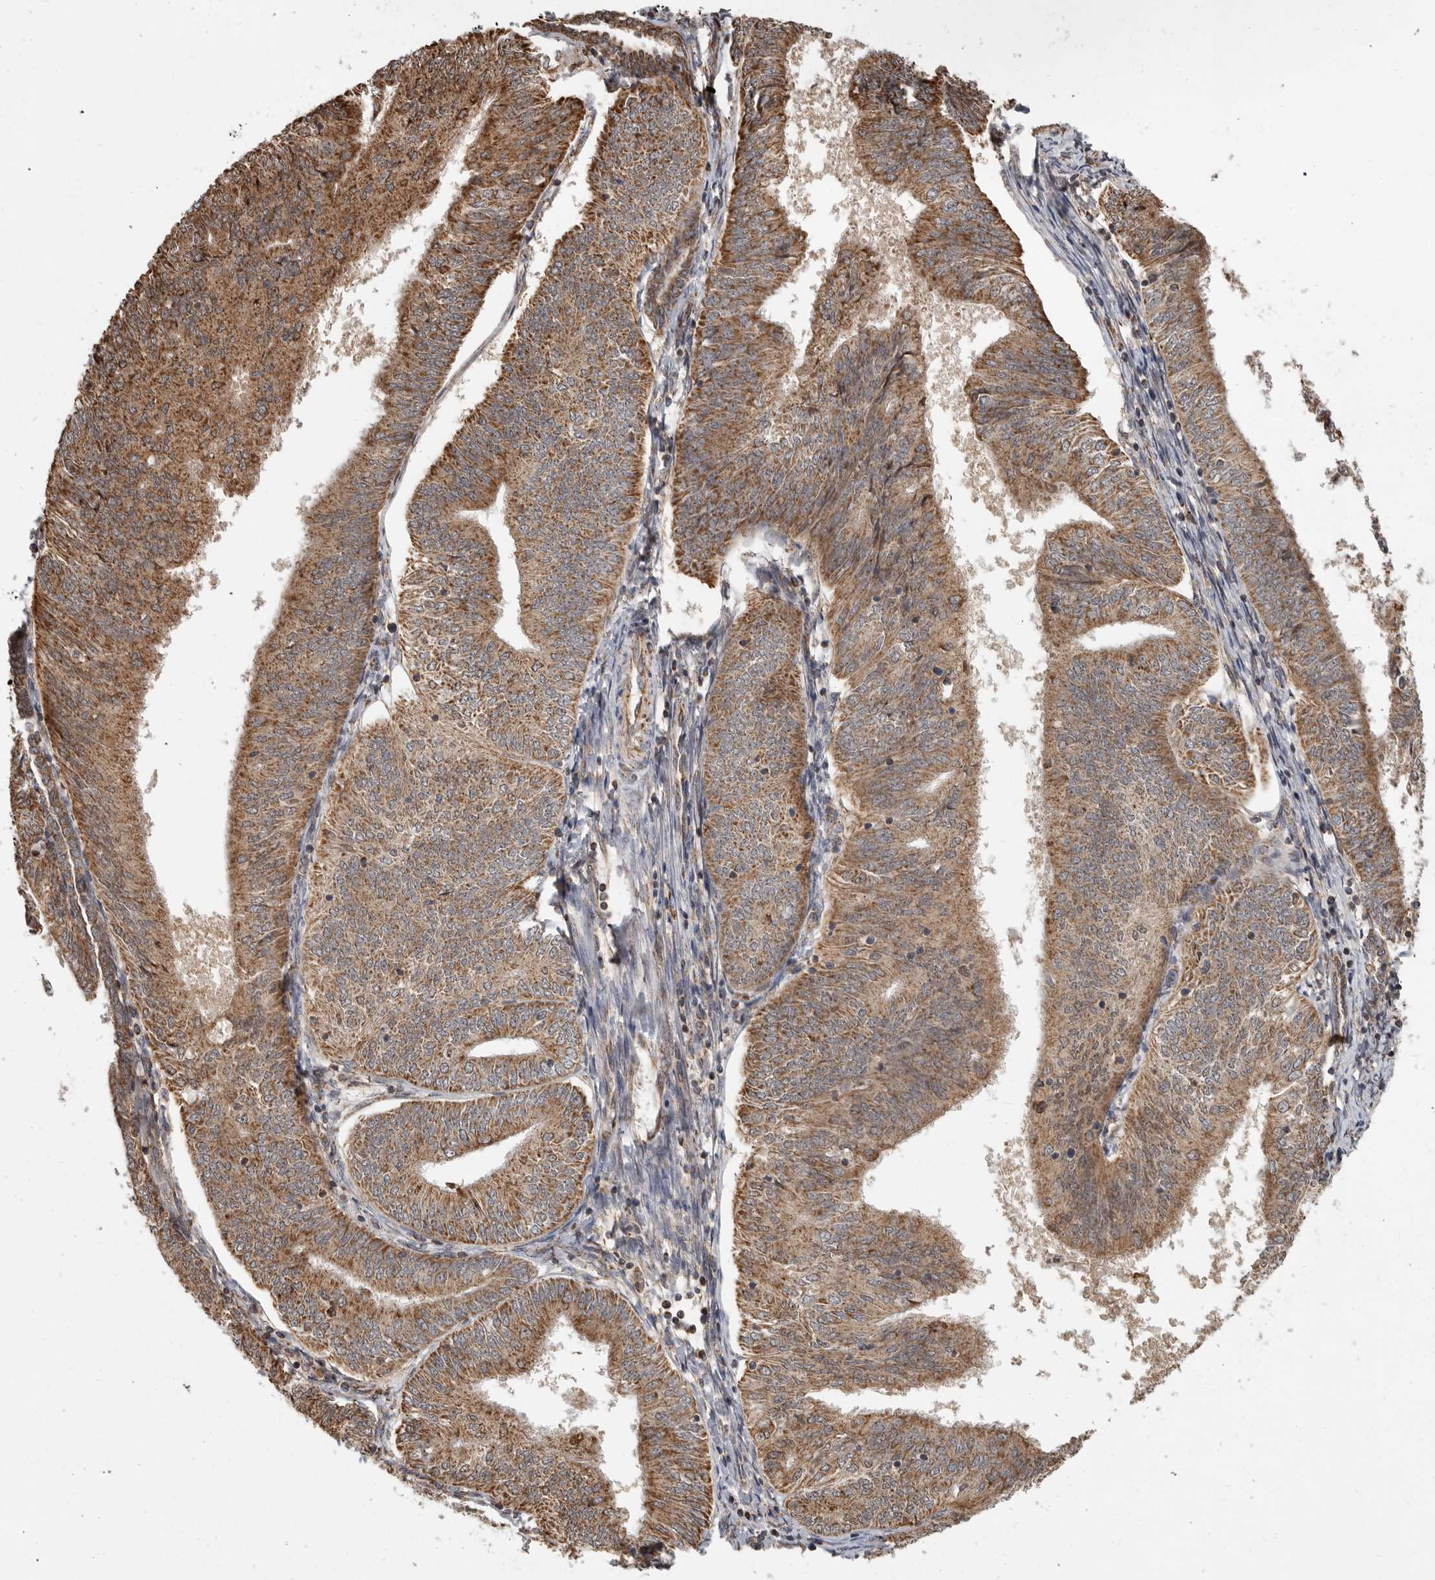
{"staining": {"intensity": "moderate", "quantity": ">75%", "location": "cytoplasmic/membranous"}, "tissue": "endometrial cancer", "cell_type": "Tumor cells", "image_type": "cancer", "snomed": [{"axis": "morphology", "description": "Adenocarcinoma, NOS"}, {"axis": "topography", "description": "Endometrium"}], "caption": "Endometrial adenocarcinoma was stained to show a protein in brown. There is medium levels of moderate cytoplasmic/membranous positivity in about >75% of tumor cells. The staining was performed using DAB, with brown indicating positive protein expression. Nuclei are stained blue with hematoxylin.", "gene": "GCNT2", "patient": {"sex": "female", "age": 58}}